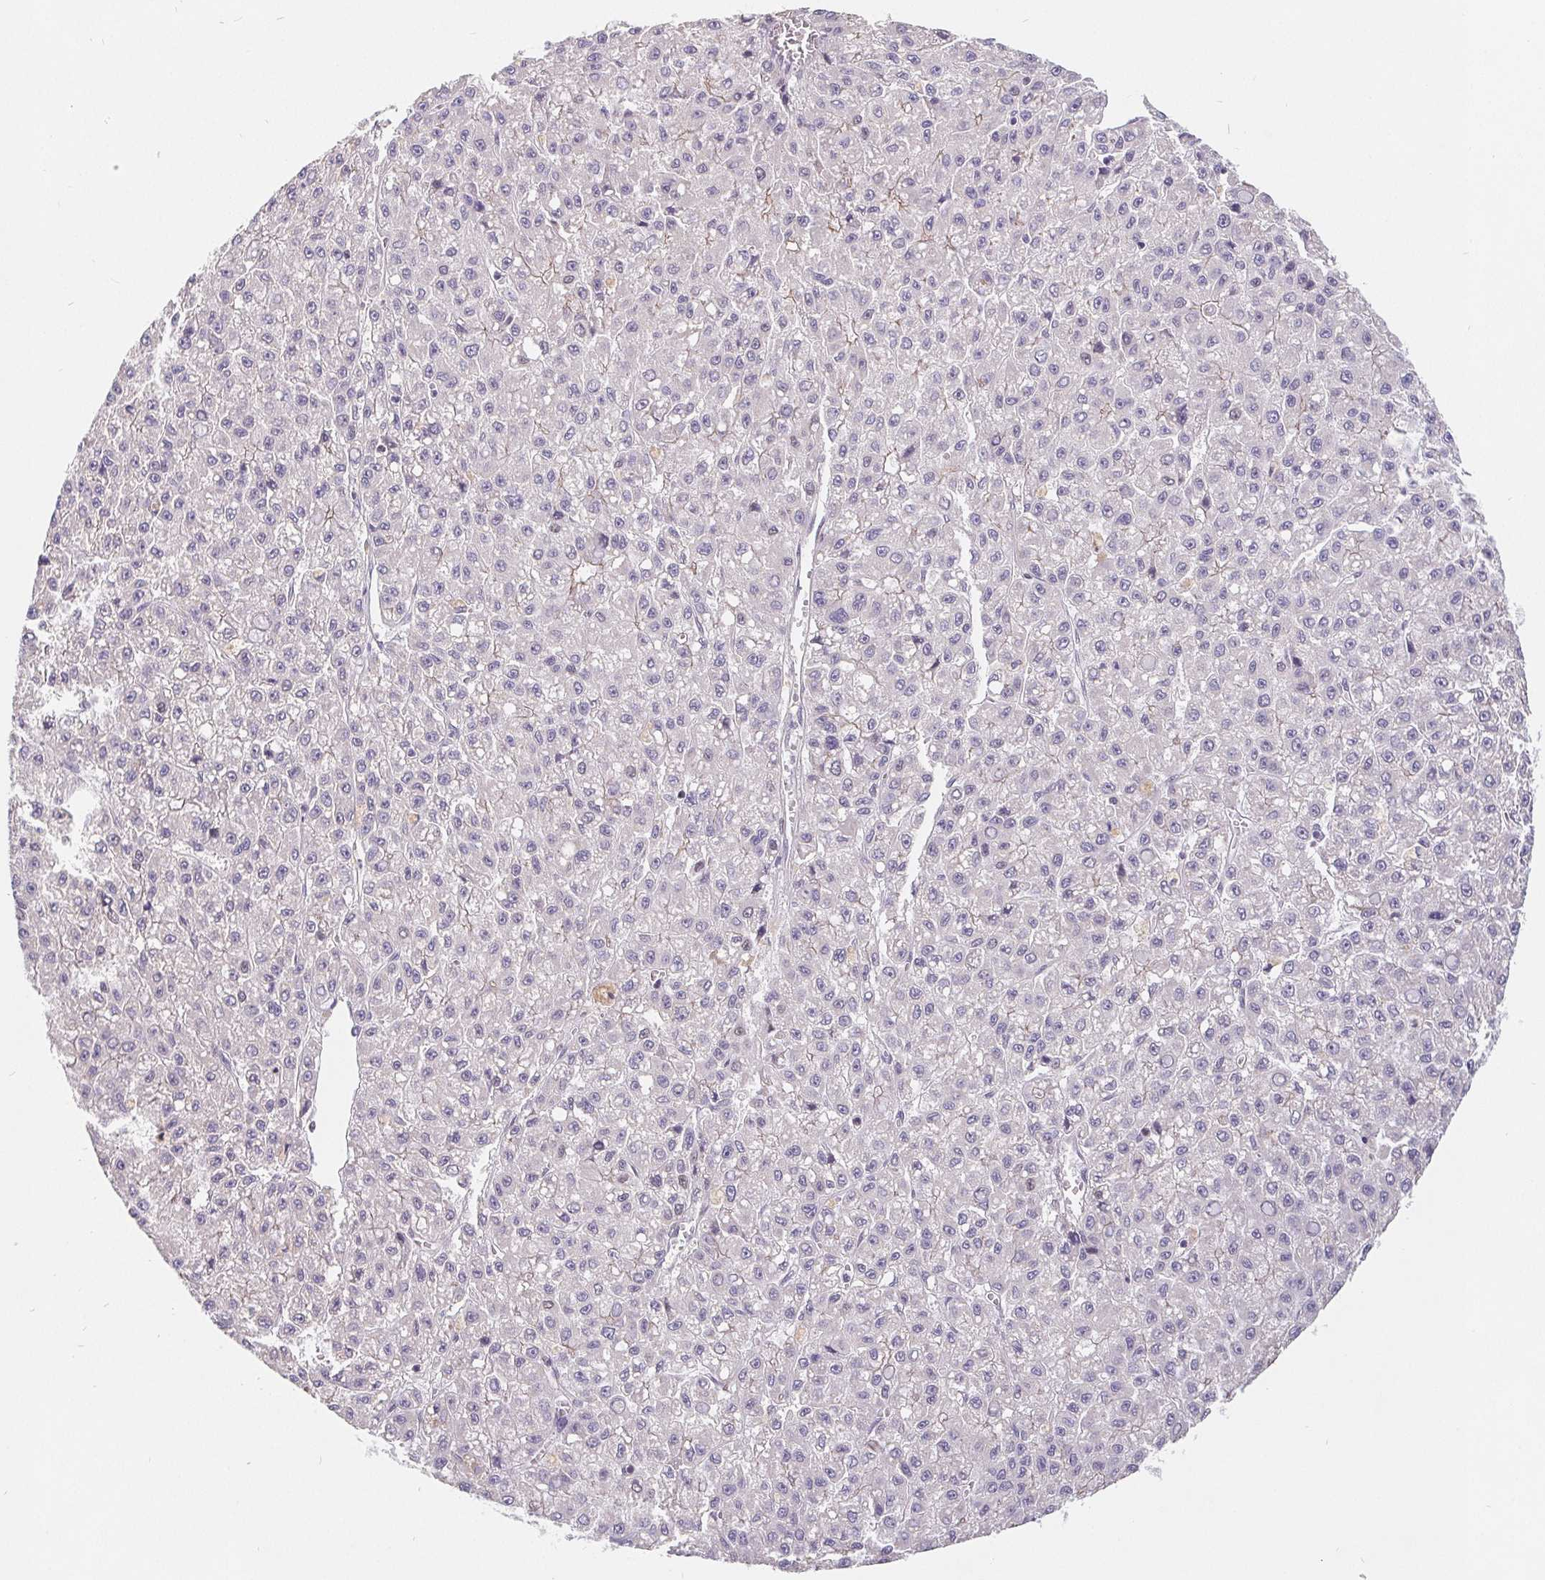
{"staining": {"intensity": "moderate", "quantity": "<25%", "location": "nuclear"}, "tissue": "liver cancer", "cell_type": "Tumor cells", "image_type": "cancer", "snomed": [{"axis": "morphology", "description": "Carcinoma, Hepatocellular, NOS"}, {"axis": "topography", "description": "Liver"}], "caption": "IHC micrograph of neoplastic tissue: human liver cancer (hepatocellular carcinoma) stained using immunohistochemistry exhibits low levels of moderate protein expression localized specifically in the nuclear of tumor cells, appearing as a nuclear brown color.", "gene": "POU2F1", "patient": {"sex": "male", "age": 70}}